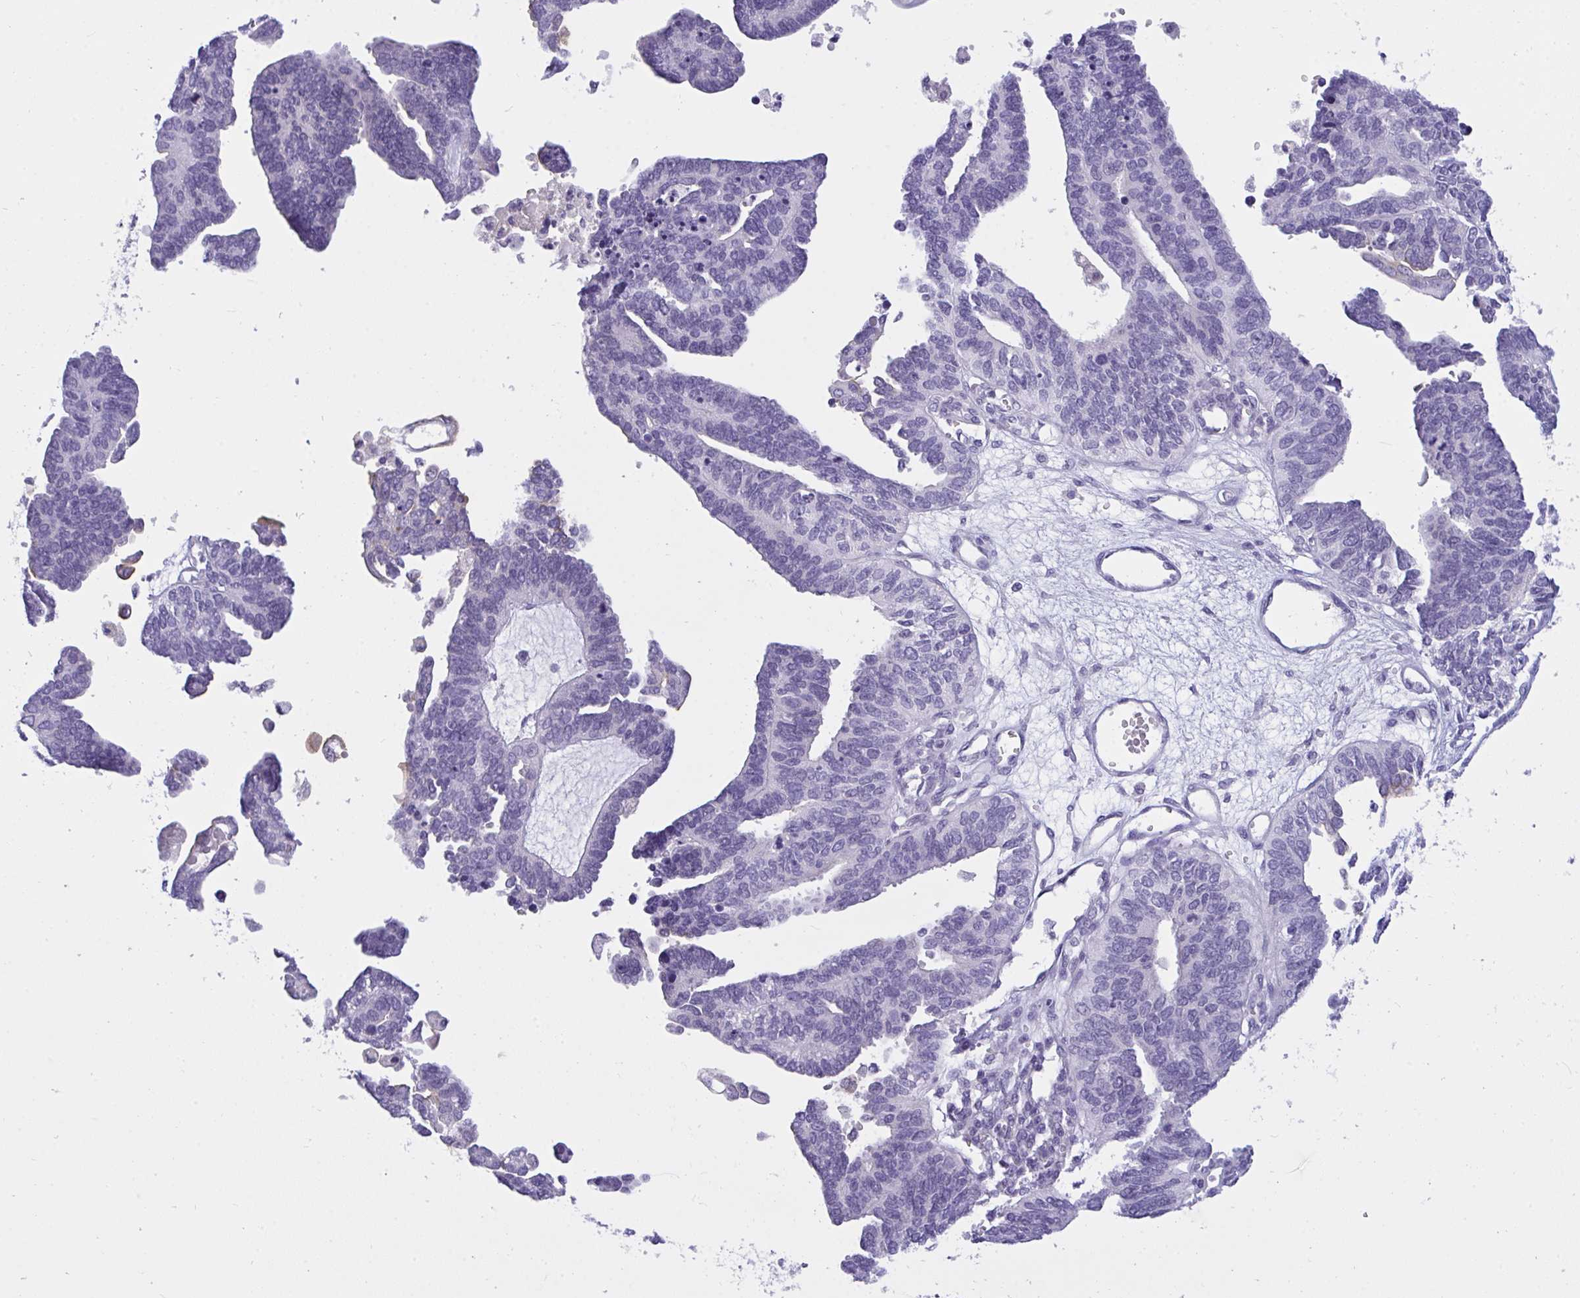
{"staining": {"intensity": "negative", "quantity": "none", "location": "none"}, "tissue": "ovarian cancer", "cell_type": "Tumor cells", "image_type": "cancer", "snomed": [{"axis": "morphology", "description": "Cystadenocarcinoma, serous, NOS"}, {"axis": "topography", "description": "Ovary"}], "caption": "High magnification brightfield microscopy of ovarian serous cystadenocarcinoma stained with DAB (brown) and counterstained with hematoxylin (blue): tumor cells show no significant positivity.", "gene": "SEMA6B", "patient": {"sex": "female", "age": 51}}